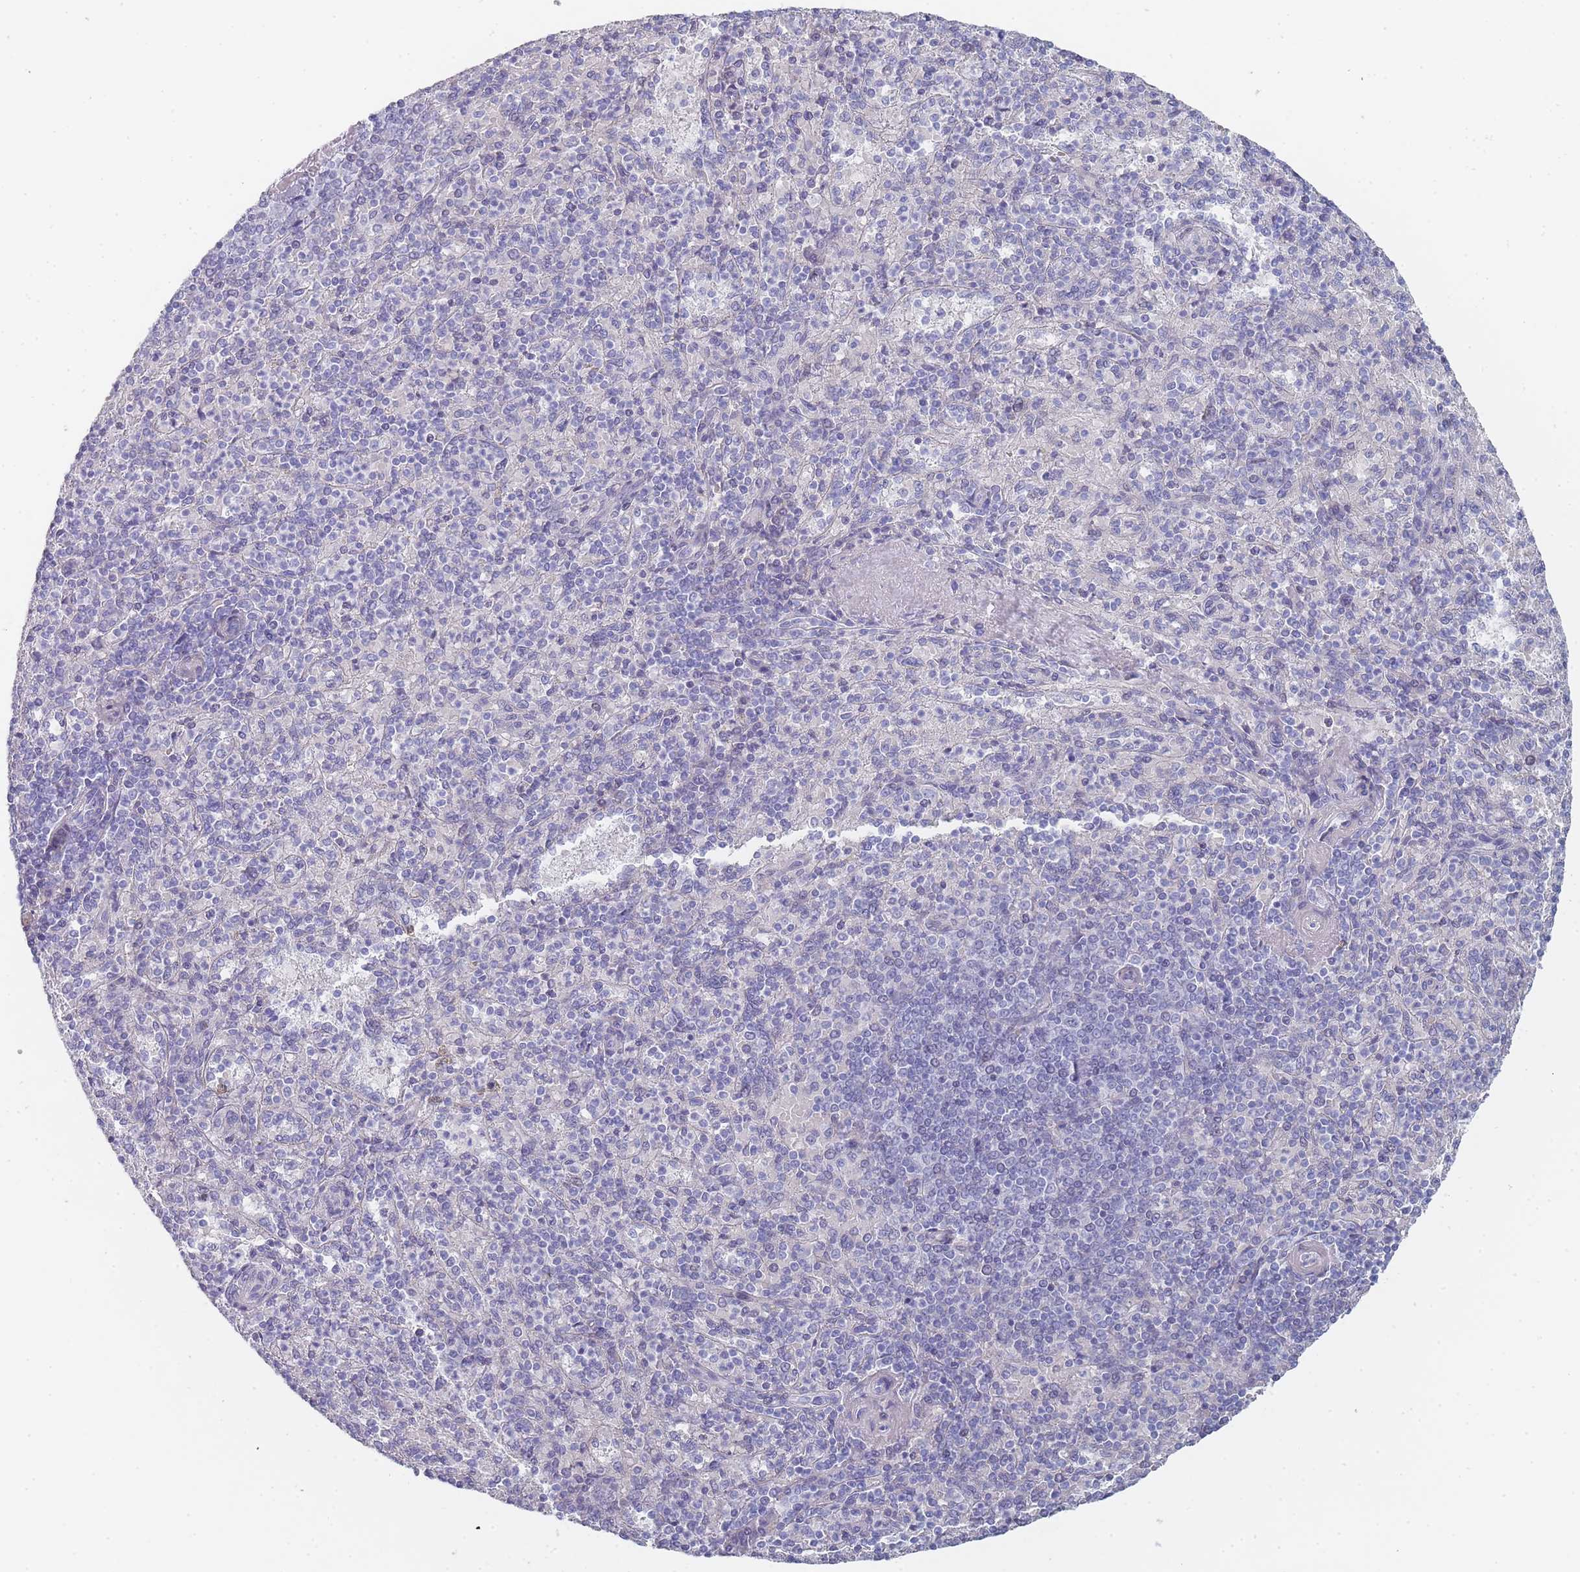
{"staining": {"intensity": "negative", "quantity": "none", "location": "none"}, "tissue": "spleen", "cell_type": "Cells in red pulp", "image_type": "normal", "snomed": [{"axis": "morphology", "description": "Normal tissue, NOS"}, {"axis": "topography", "description": "Spleen"}], "caption": "High power microscopy photomicrograph of an immunohistochemistry (IHC) image of unremarkable spleen, revealing no significant positivity in cells in red pulp.", "gene": "IMPG1", "patient": {"sex": "male", "age": 82}}